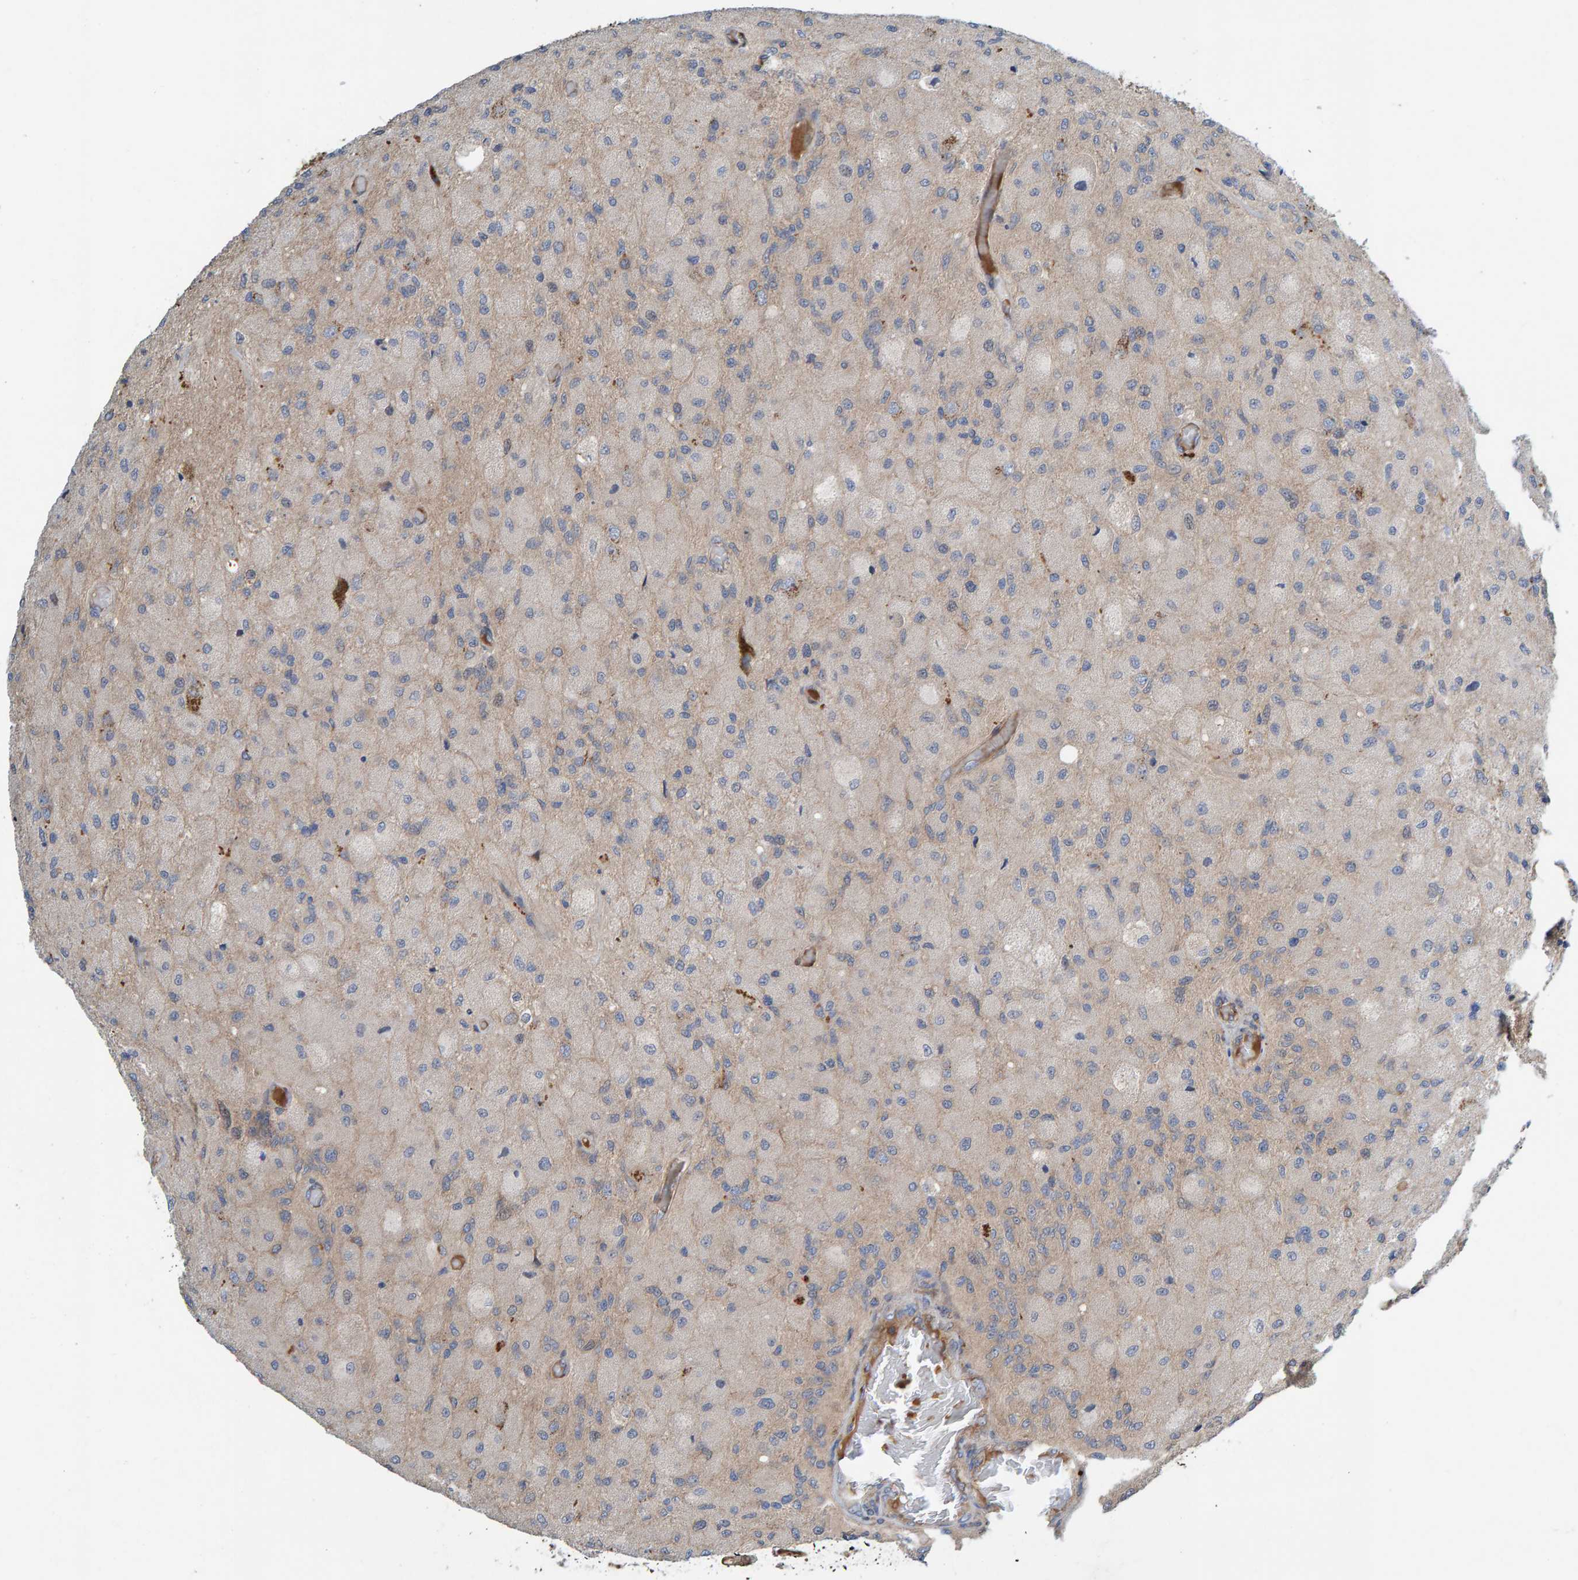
{"staining": {"intensity": "weak", "quantity": "<25%", "location": "cytoplasmic/membranous"}, "tissue": "glioma", "cell_type": "Tumor cells", "image_type": "cancer", "snomed": [{"axis": "morphology", "description": "Normal tissue, NOS"}, {"axis": "morphology", "description": "Glioma, malignant, High grade"}, {"axis": "topography", "description": "Cerebral cortex"}], "caption": "Immunohistochemical staining of human malignant glioma (high-grade) exhibits no significant staining in tumor cells.", "gene": "KIAA0753", "patient": {"sex": "male", "age": 77}}